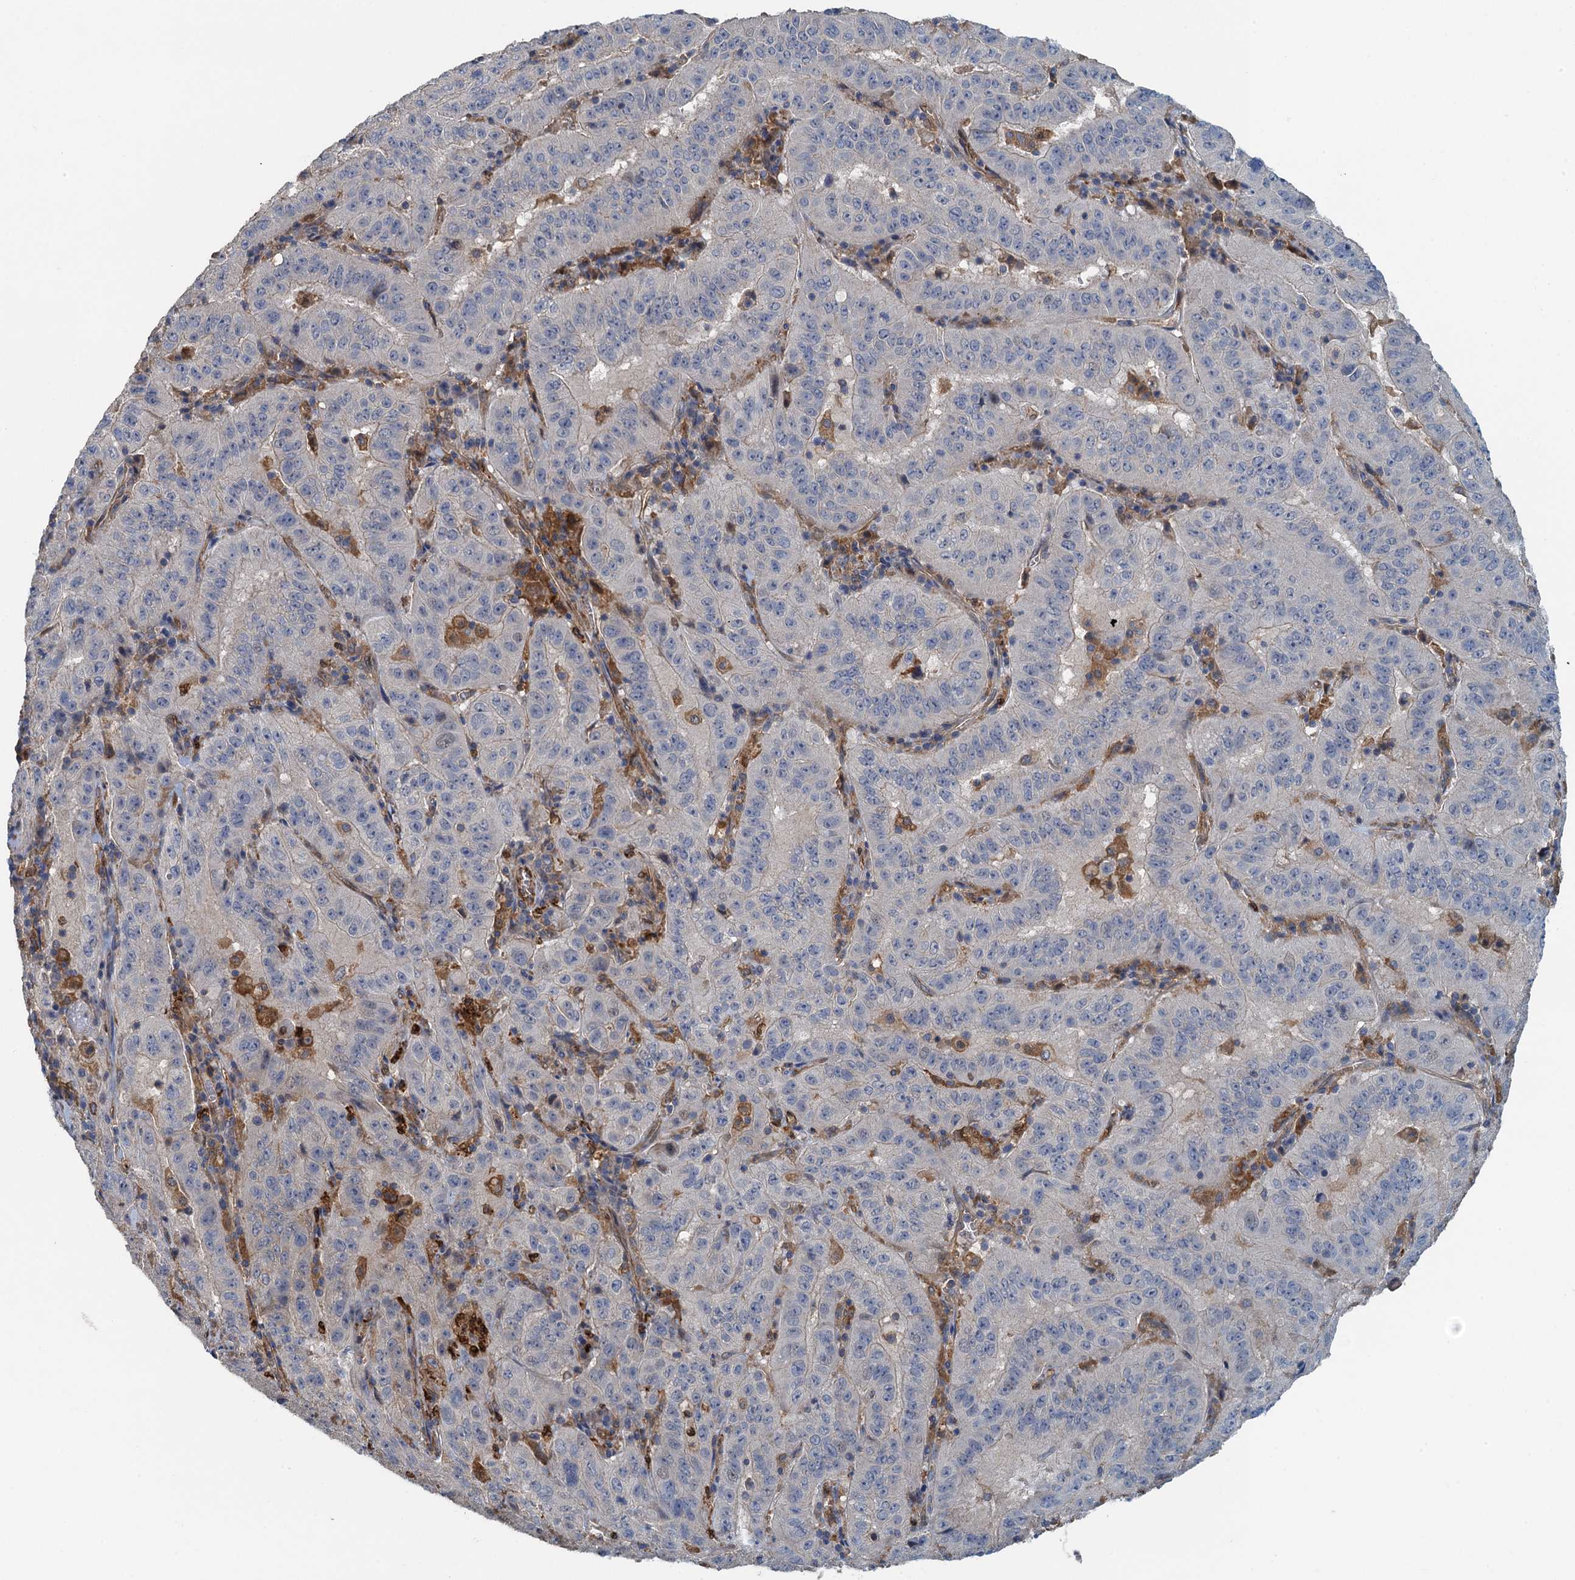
{"staining": {"intensity": "negative", "quantity": "none", "location": "none"}, "tissue": "pancreatic cancer", "cell_type": "Tumor cells", "image_type": "cancer", "snomed": [{"axis": "morphology", "description": "Adenocarcinoma, NOS"}, {"axis": "topography", "description": "Pancreas"}], "caption": "Pancreatic cancer (adenocarcinoma) stained for a protein using IHC displays no expression tumor cells.", "gene": "RSAD2", "patient": {"sex": "male", "age": 63}}